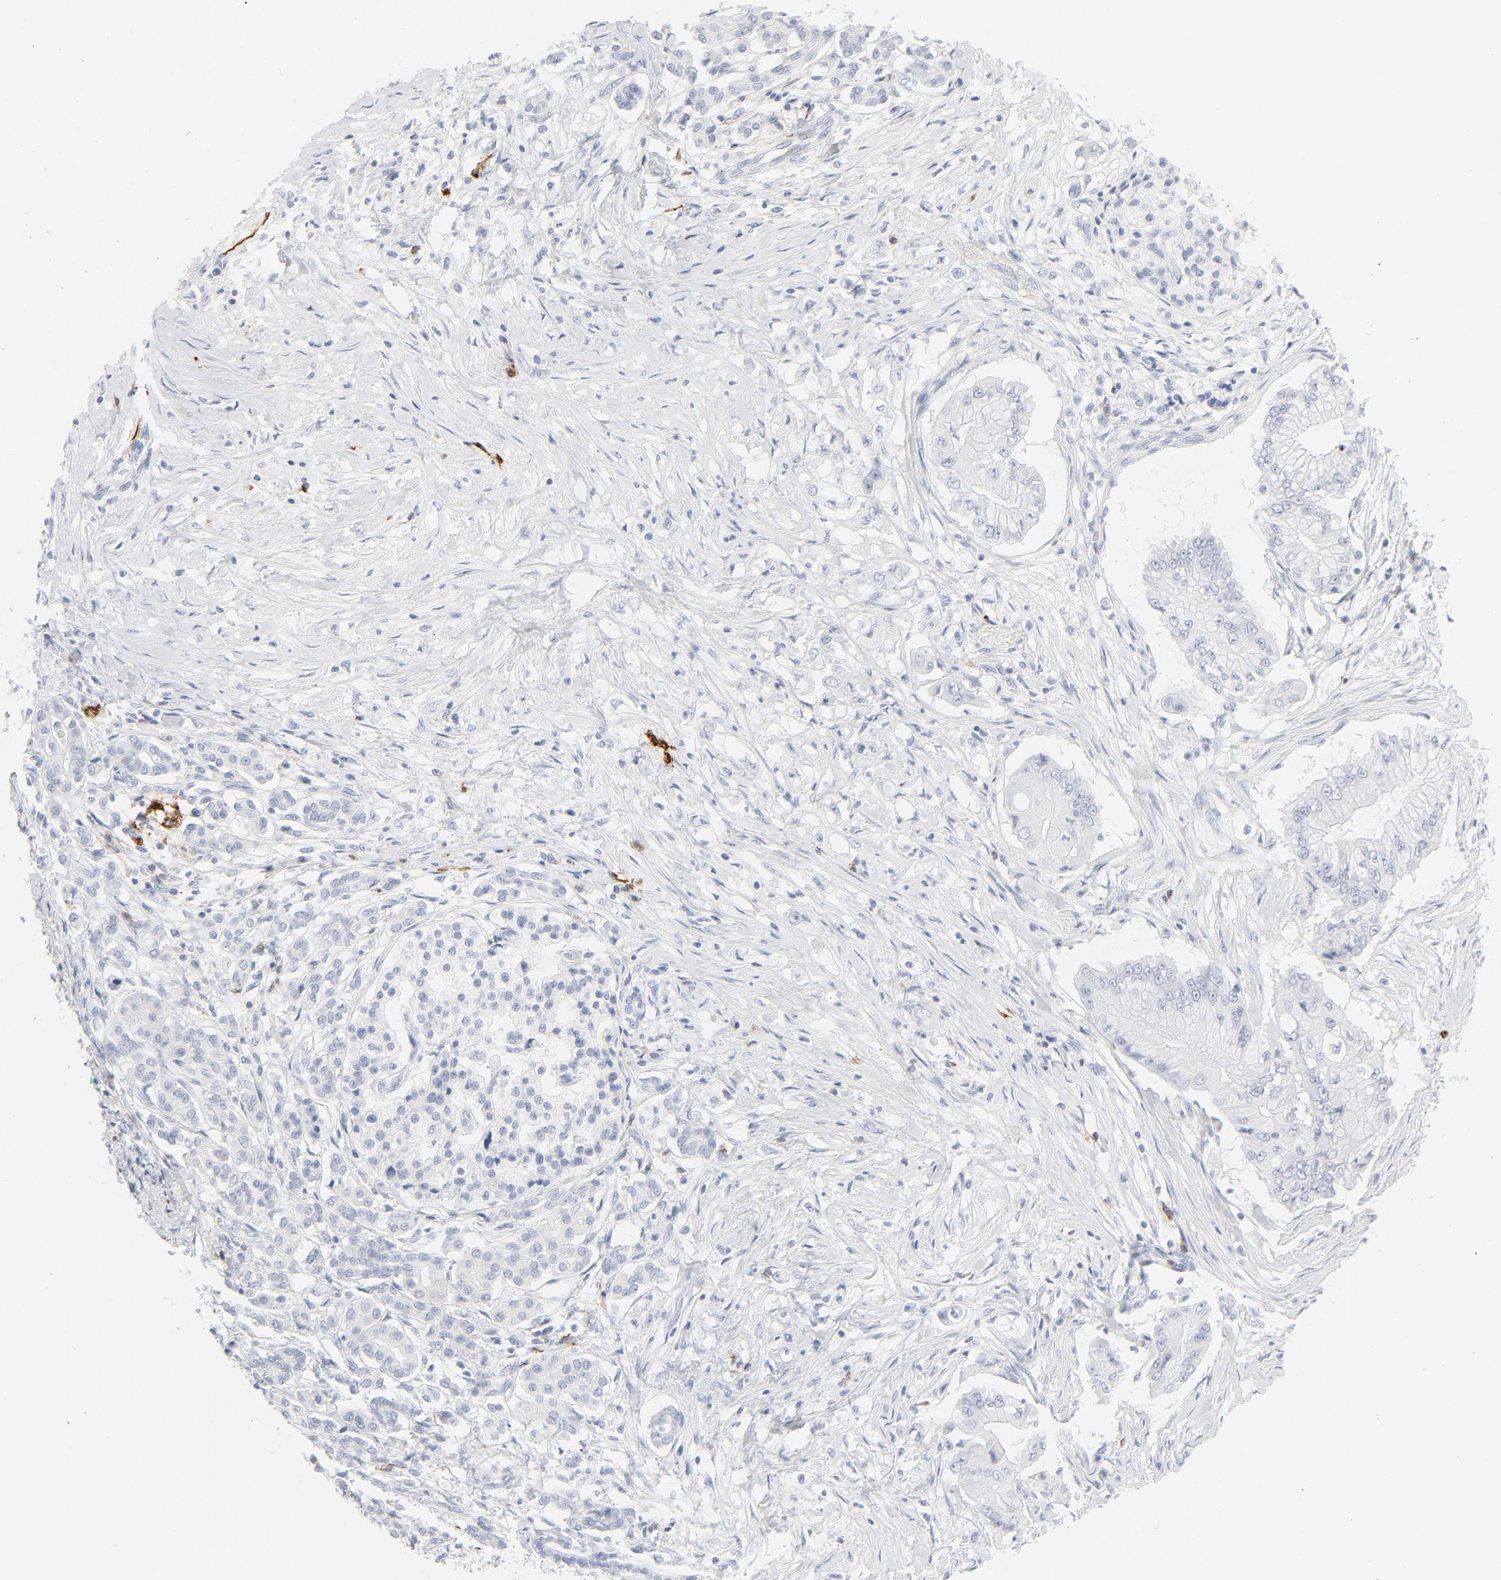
{"staining": {"intensity": "negative", "quantity": "none", "location": "none"}, "tissue": "pancreatic cancer", "cell_type": "Tumor cells", "image_type": "cancer", "snomed": [{"axis": "morphology", "description": "Adenocarcinoma, NOS"}, {"axis": "topography", "description": "Pancreas"}], "caption": "Tumor cells are negative for brown protein staining in pancreatic adenocarcinoma. (DAB (3,3'-diaminobenzidine) immunohistochemistry with hematoxylin counter stain).", "gene": "CCR7", "patient": {"sex": "male", "age": 62}}